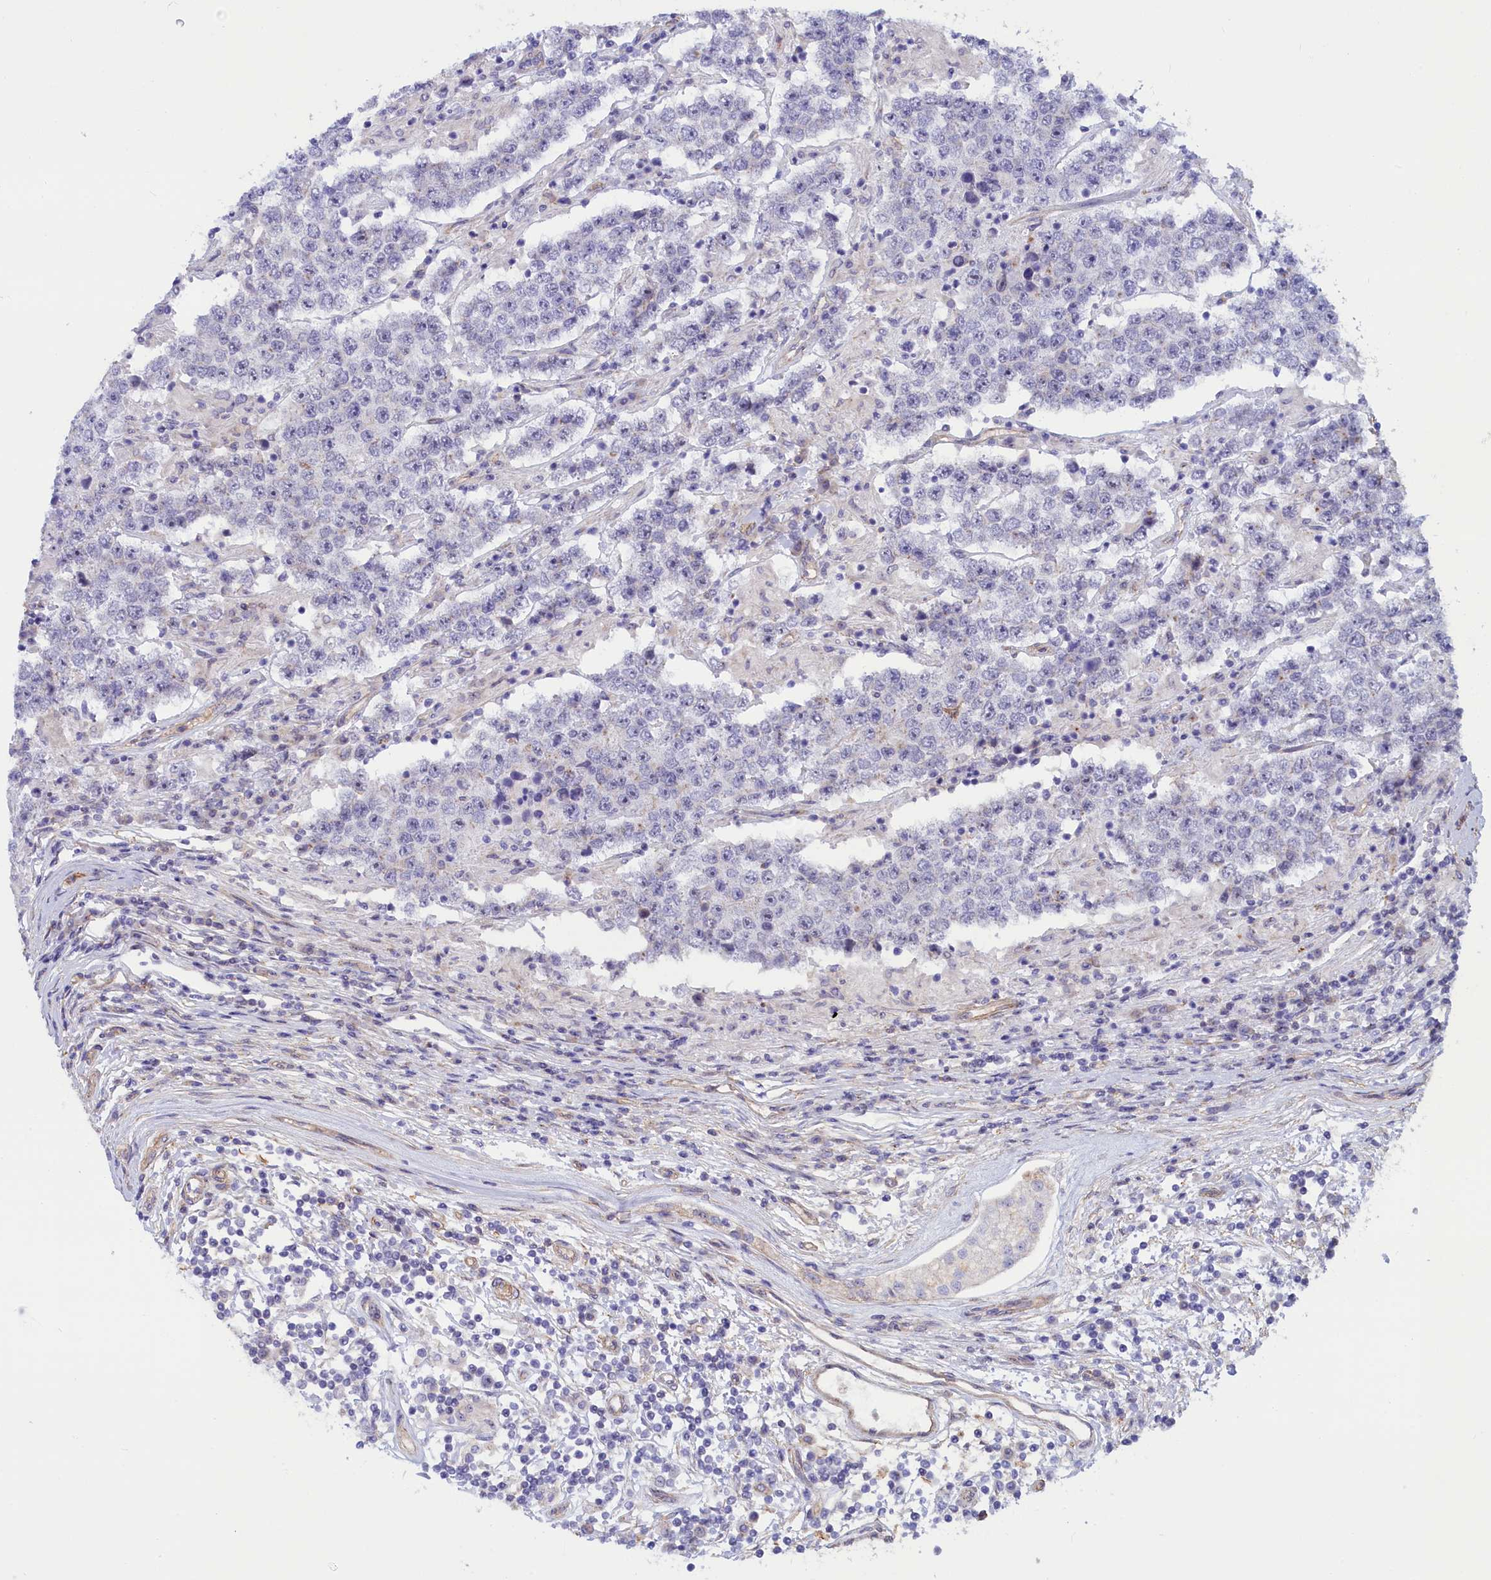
{"staining": {"intensity": "negative", "quantity": "none", "location": "none"}, "tissue": "testis cancer", "cell_type": "Tumor cells", "image_type": "cancer", "snomed": [{"axis": "morphology", "description": "Normal tissue, NOS"}, {"axis": "morphology", "description": "Urothelial carcinoma, High grade"}, {"axis": "morphology", "description": "Seminoma, NOS"}, {"axis": "morphology", "description": "Carcinoma, Embryonal, NOS"}, {"axis": "topography", "description": "Urinary bladder"}, {"axis": "topography", "description": "Testis"}], "caption": "This is an immunohistochemistry (IHC) photomicrograph of human high-grade urothelial carcinoma (testis). There is no staining in tumor cells.", "gene": "ABCC12", "patient": {"sex": "male", "age": 41}}